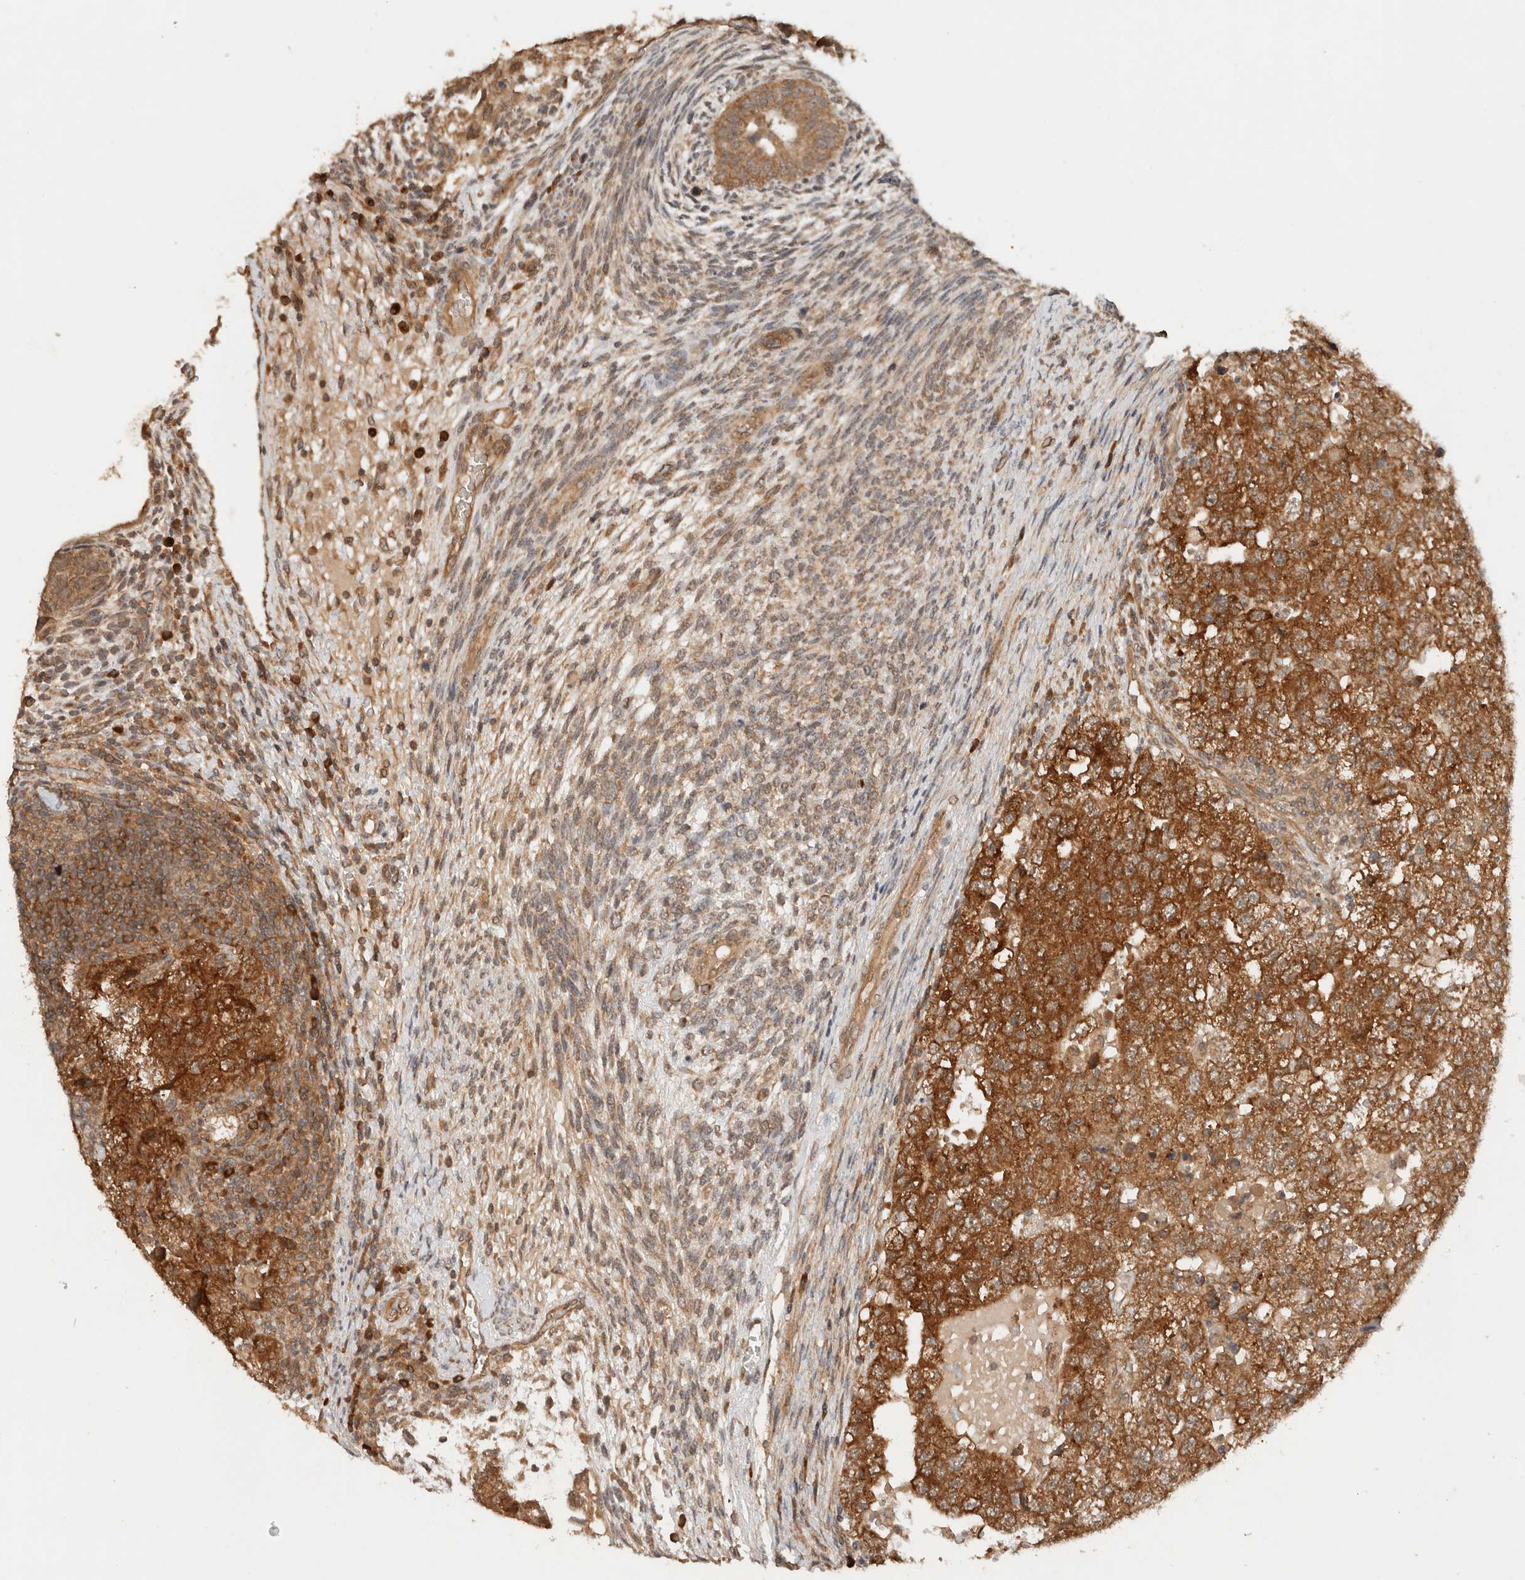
{"staining": {"intensity": "moderate", "quantity": ">75%", "location": "cytoplasmic/membranous"}, "tissue": "testis cancer", "cell_type": "Tumor cells", "image_type": "cancer", "snomed": [{"axis": "morphology", "description": "Carcinoma, Embryonal, NOS"}, {"axis": "topography", "description": "Testis"}], "caption": "Protein staining of embryonal carcinoma (testis) tissue exhibits moderate cytoplasmic/membranous positivity in approximately >75% of tumor cells. (Stains: DAB in brown, nuclei in blue, Microscopy: brightfield microscopy at high magnification).", "gene": "ARFGEF2", "patient": {"sex": "male", "age": 36}}